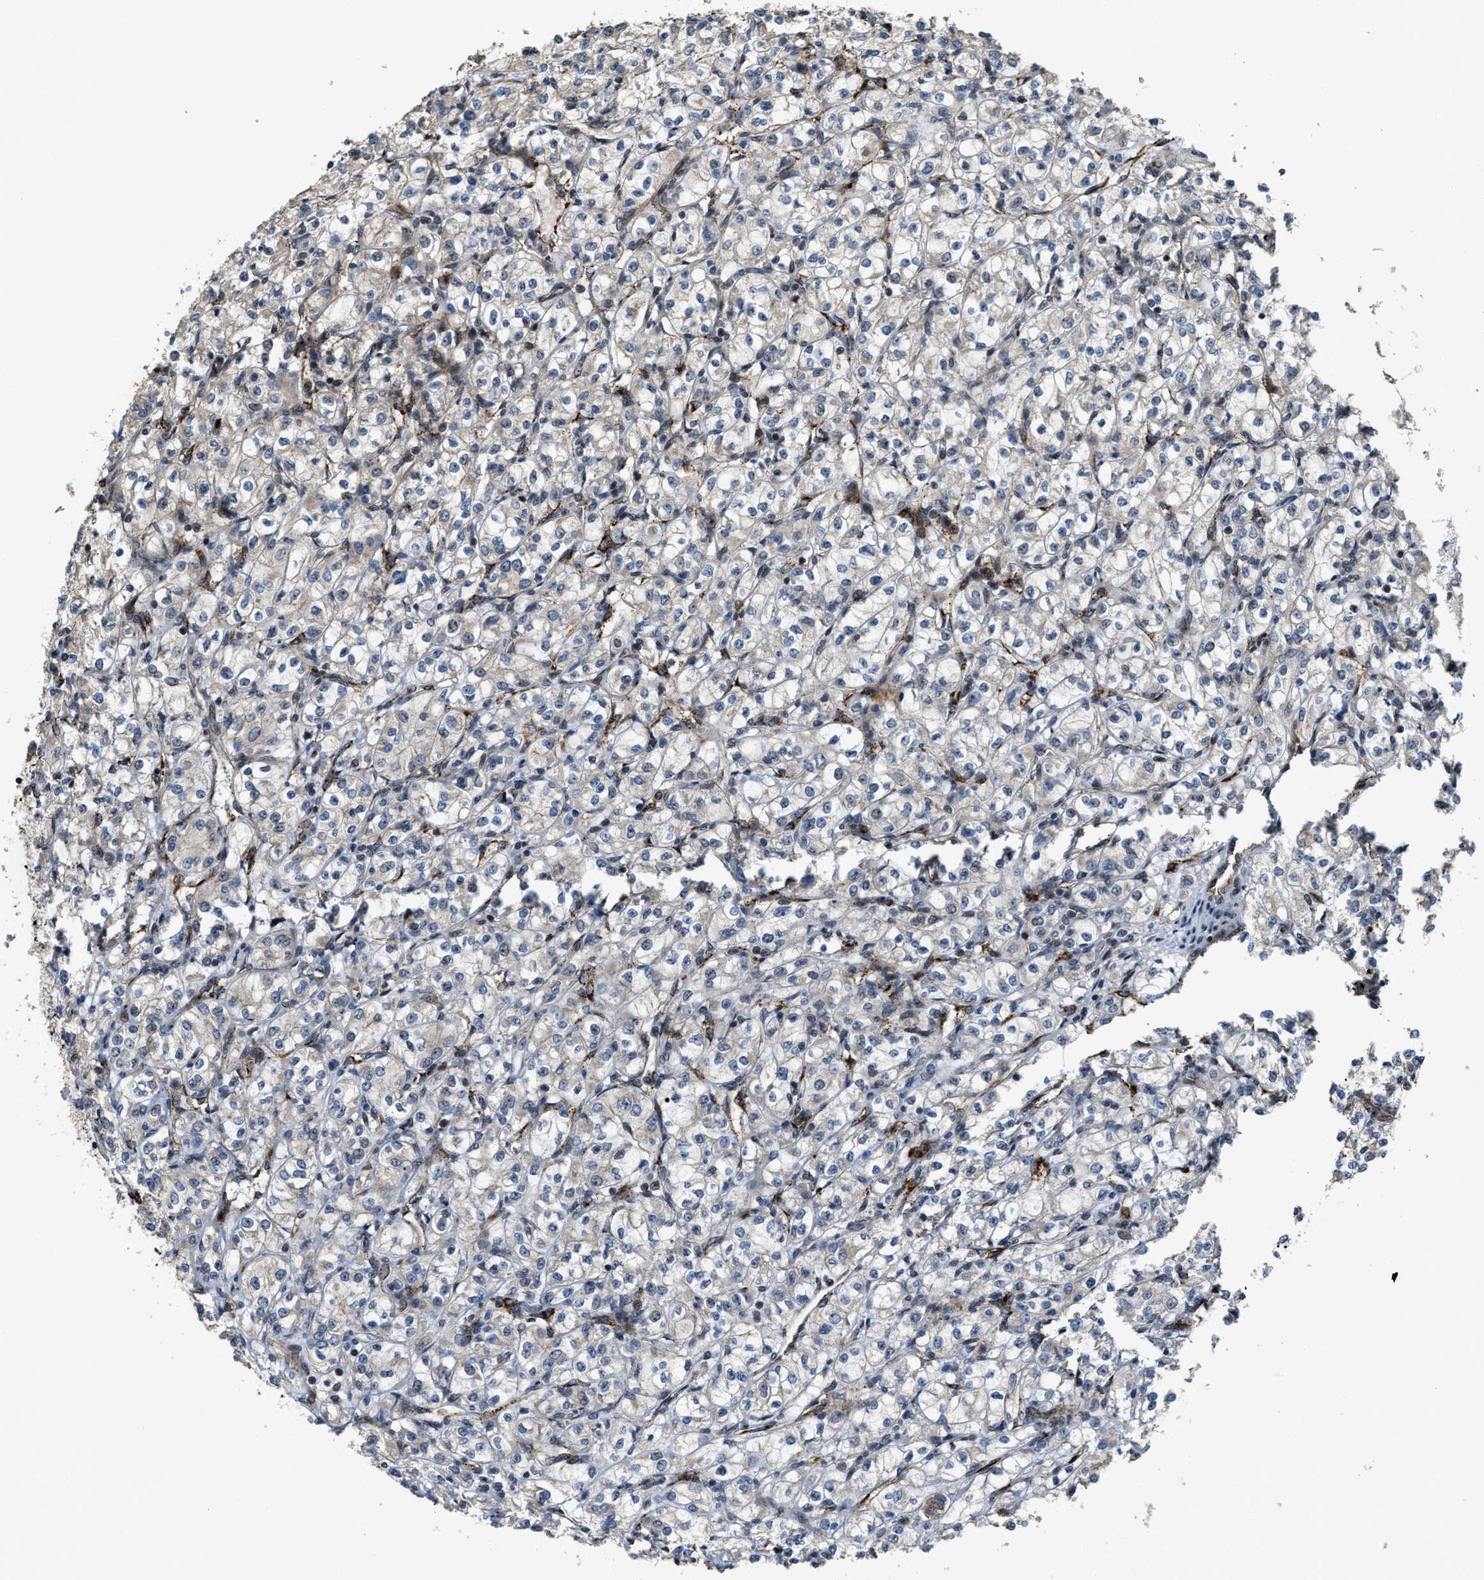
{"staining": {"intensity": "negative", "quantity": "none", "location": "none"}, "tissue": "renal cancer", "cell_type": "Tumor cells", "image_type": "cancer", "snomed": [{"axis": "morphology", "description": "Adenocarcinoma, NOS"}, {"axis": "topography", "description": "Kidney"}], "caption": "Immunohistochemistry (IHC) histopathology image of human adenocarcinoma (renal) stained for a protein (brown), which demonstrates no staining in tumor cells.", "gene": "DPF2", "patient": {"sex": "male", "age": 77}}